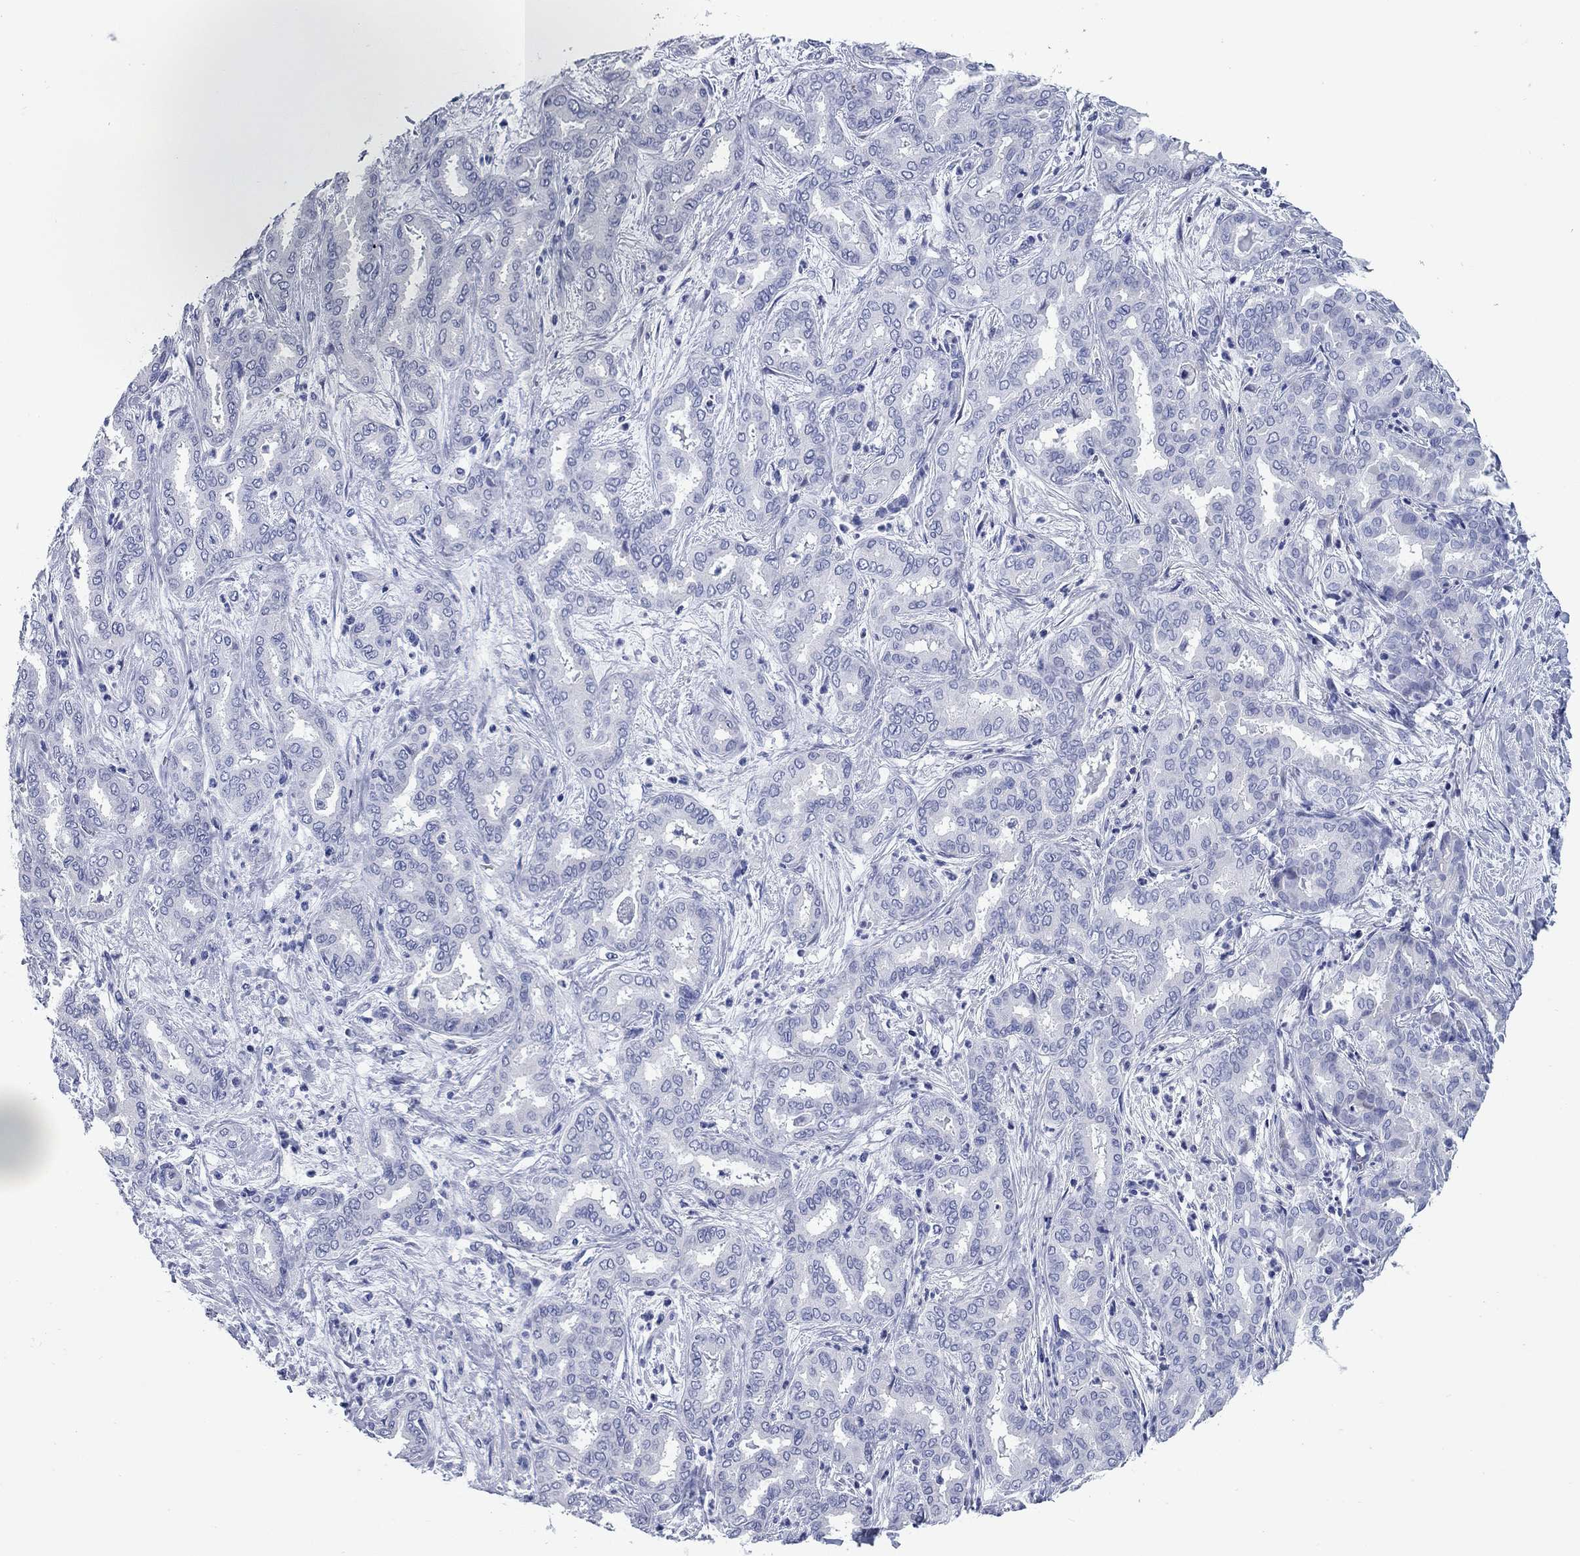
{"staining": {"intensity": "negative", "quantity": "none", "location": "none"}, "tissue": "liver cancer", "cell_type": "Tumor cells", "image_type": "cancer", "snomed": [{"axis": "morphology", "description": "Cholangiocarcinoma"}, {"axis": "topography", "description": "Liver"}], "caption": "Immunohistochemistry image of human cholangiocarcinoma (liver) stained for a protein (brown), which displays no positivity in tumor cells.", "gene": "CCNA1", "patient": {"sex": "female", "age": 64}}